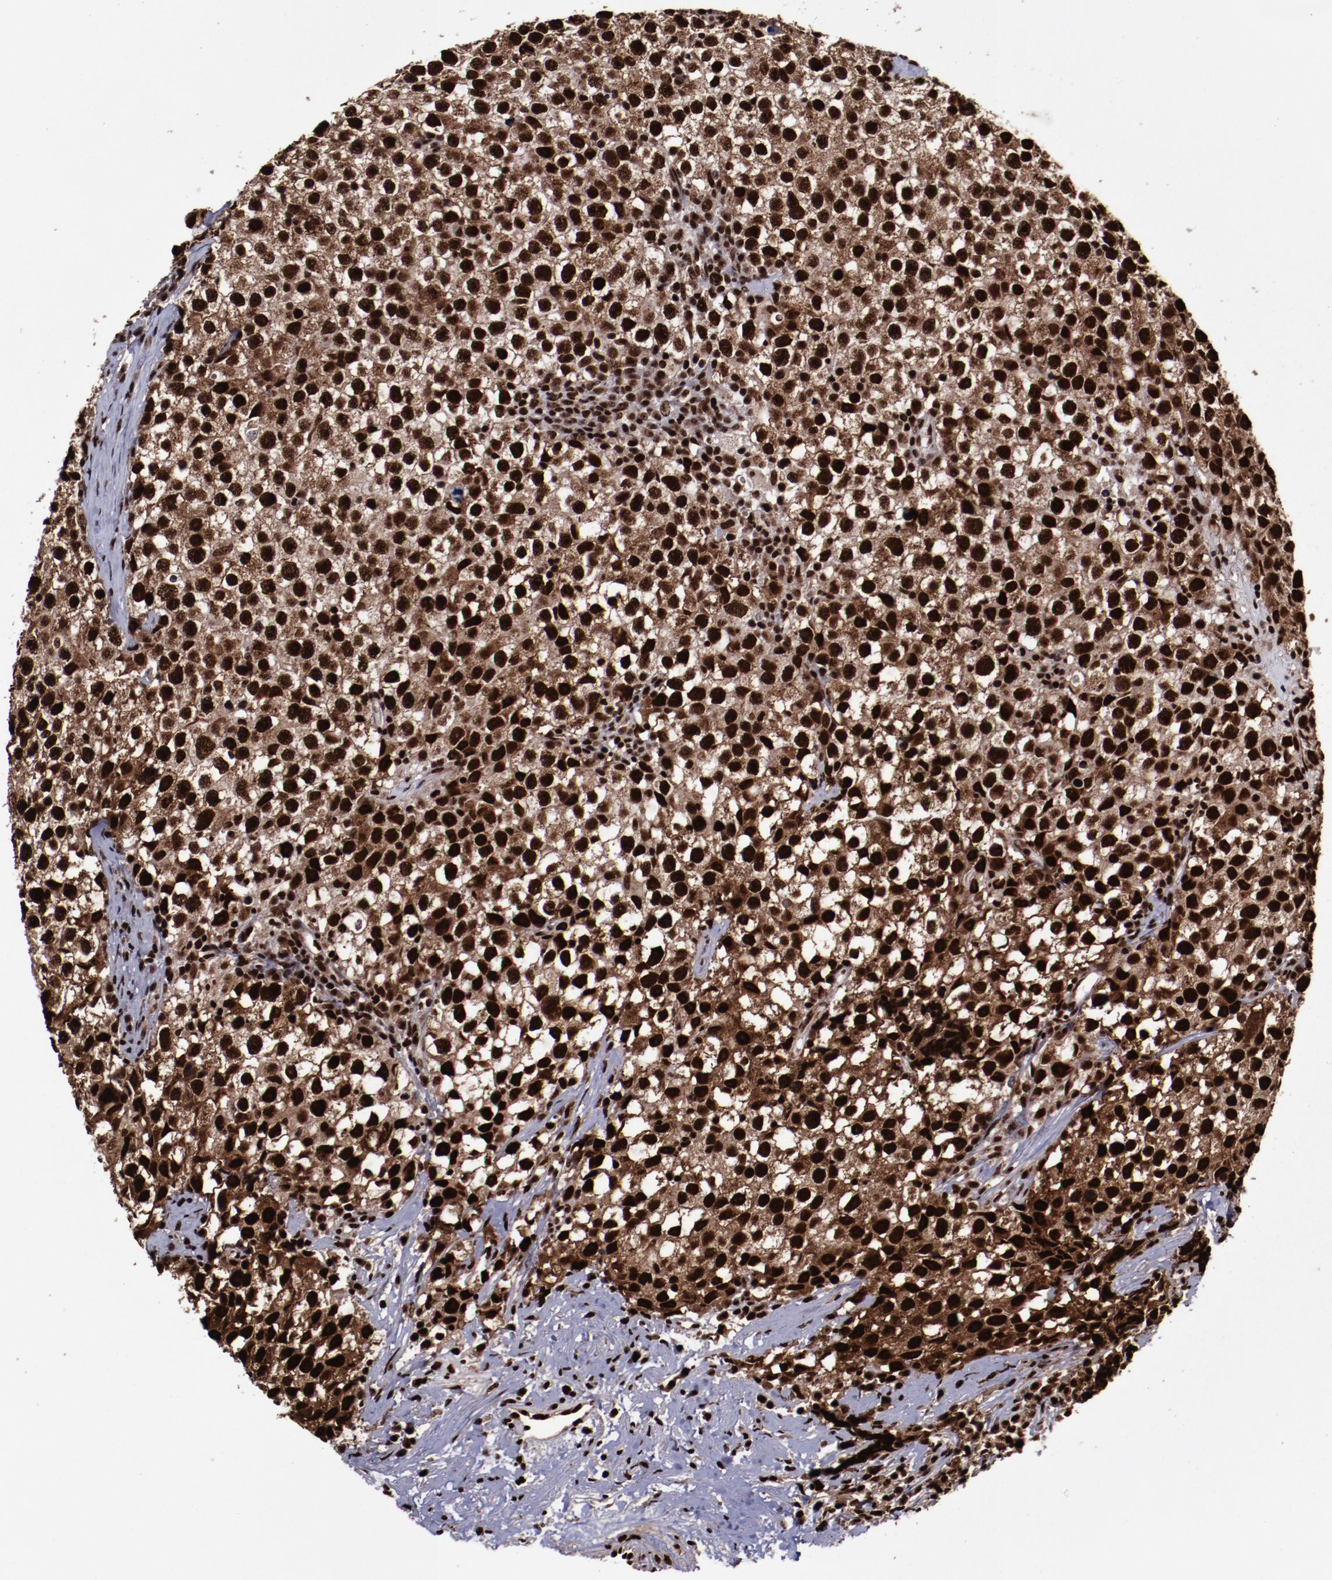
{"staining": {"intensity": "strong", "quantity": ">75%", "location": "cytoplasmic/membranous,nuclear"}, "tissue": "testis cancer", "cell_type": "Tumor cells", "image_type": "cancer", "snomed": [{"axis": "morphology", "description": "Seminoma, NOS"}, {"axis": "topography", "description": "Testis"}], "caption": "Immunohistochemistry (DAB) staining of human testis cancer reveals strong cytoplasmic/membranous and nuclear protein expression in about >75% of tumor cells.", "gene": "SNW1", "patient": {"sex": "male", "age": 35}}